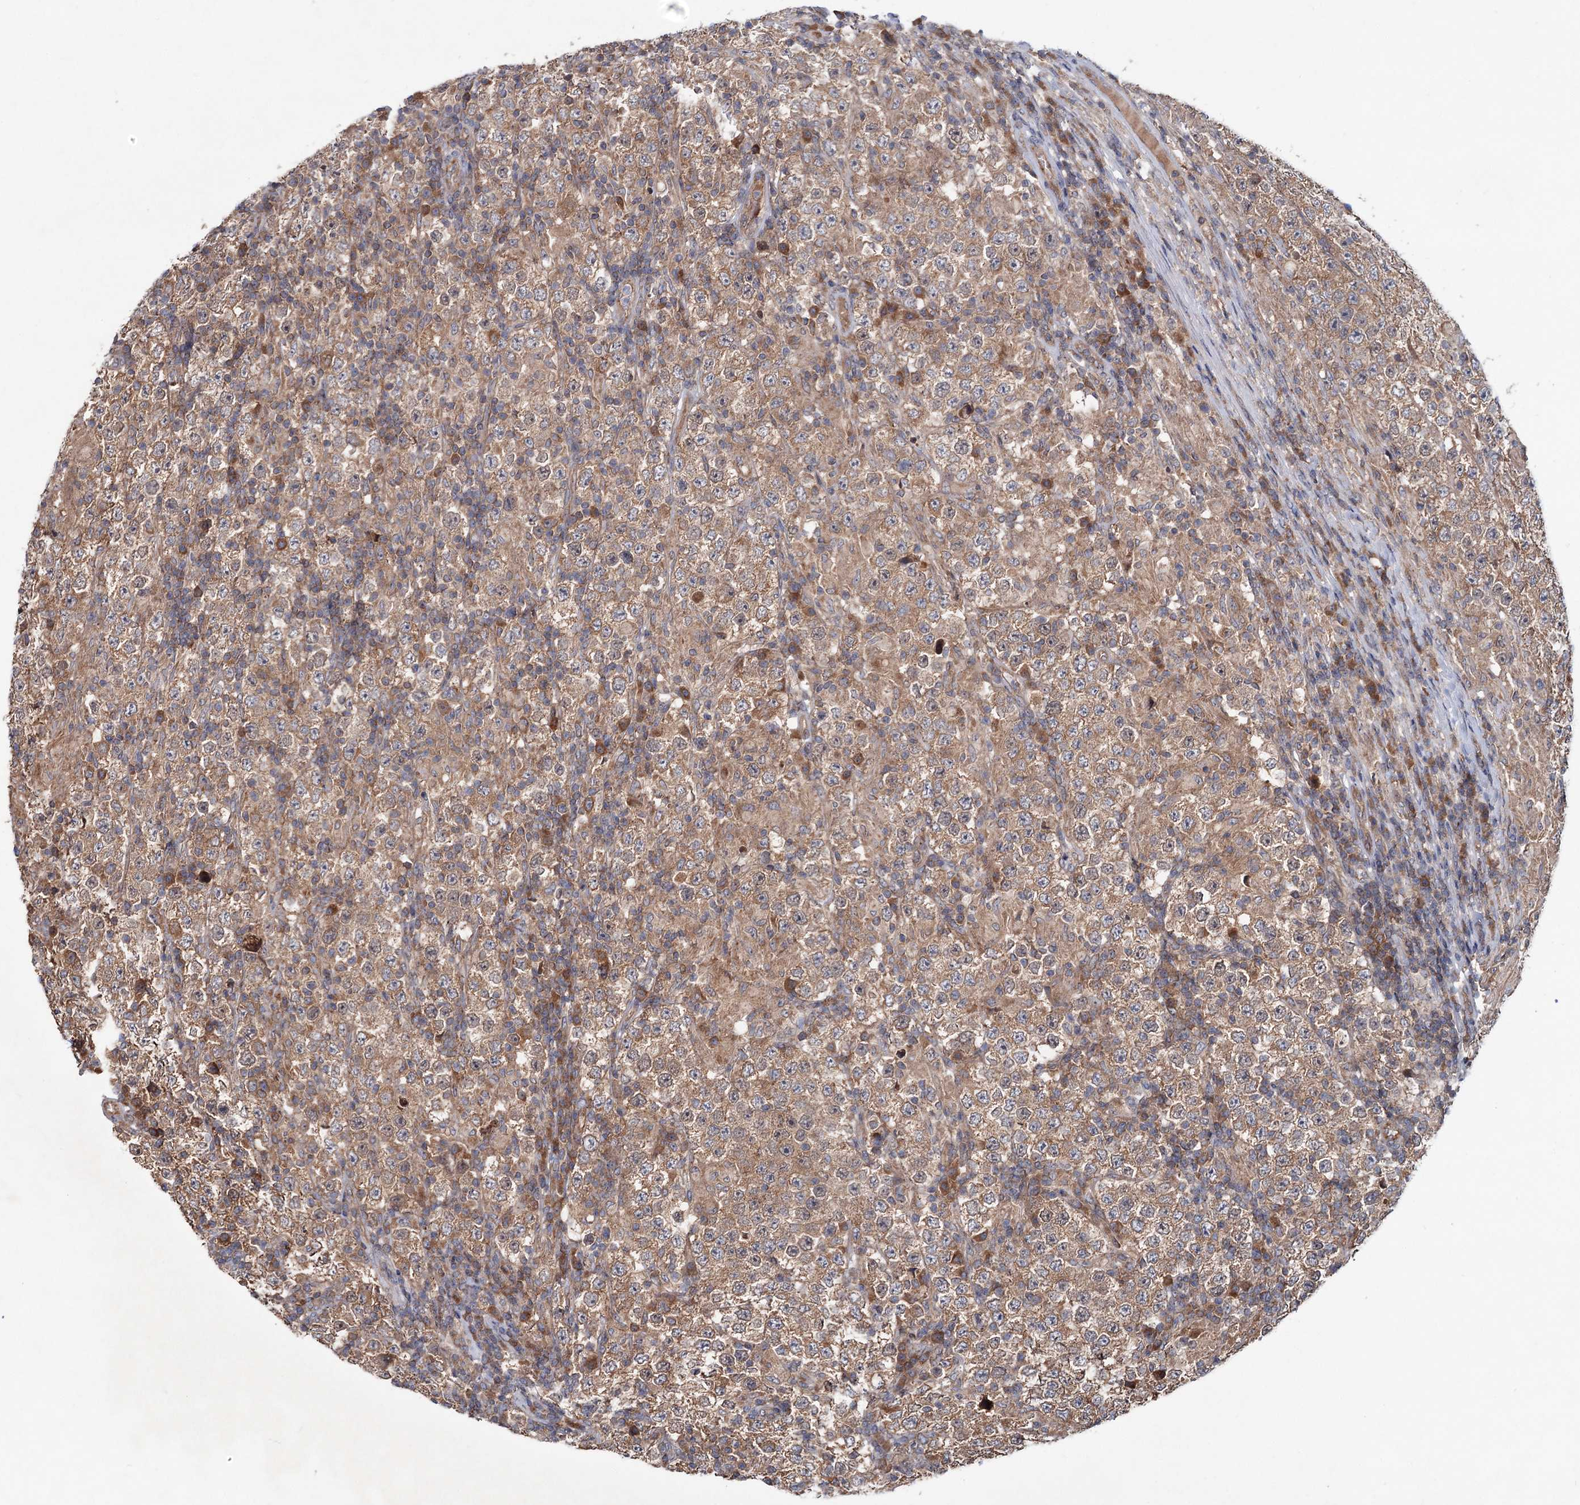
{"staining": {"intensity": "moderate", "quantity": ">75%", "location": "cytoplasmic/membranous"}, "tissue": "testis cancer", "cell_type": "Tumor cells", "image_type": "cancer", "snomed": [{"axis": "morphology", "description": "Normal tissue, NOS"}, {"axis": "morphology", "description": "Urothelial carcinoma, High grade"}, {"axis": "morphology", "description": "Seminoma, NOS"}, {"axis": "morphology", "description": "Carcinoma, Embryonal, NOS"}, {"axis": "topography", "description": "Urinary bladder"}, {"axis": "topography", "description": "Testis"}], "caption": "A medium amount of moderate cytoplasmic/membranous positivity is present in about >75% of tumor cells in testis embryonal carcinoma tissue.", "gene": "MTRR", "patient": {"sex": "male", "age": 41}}